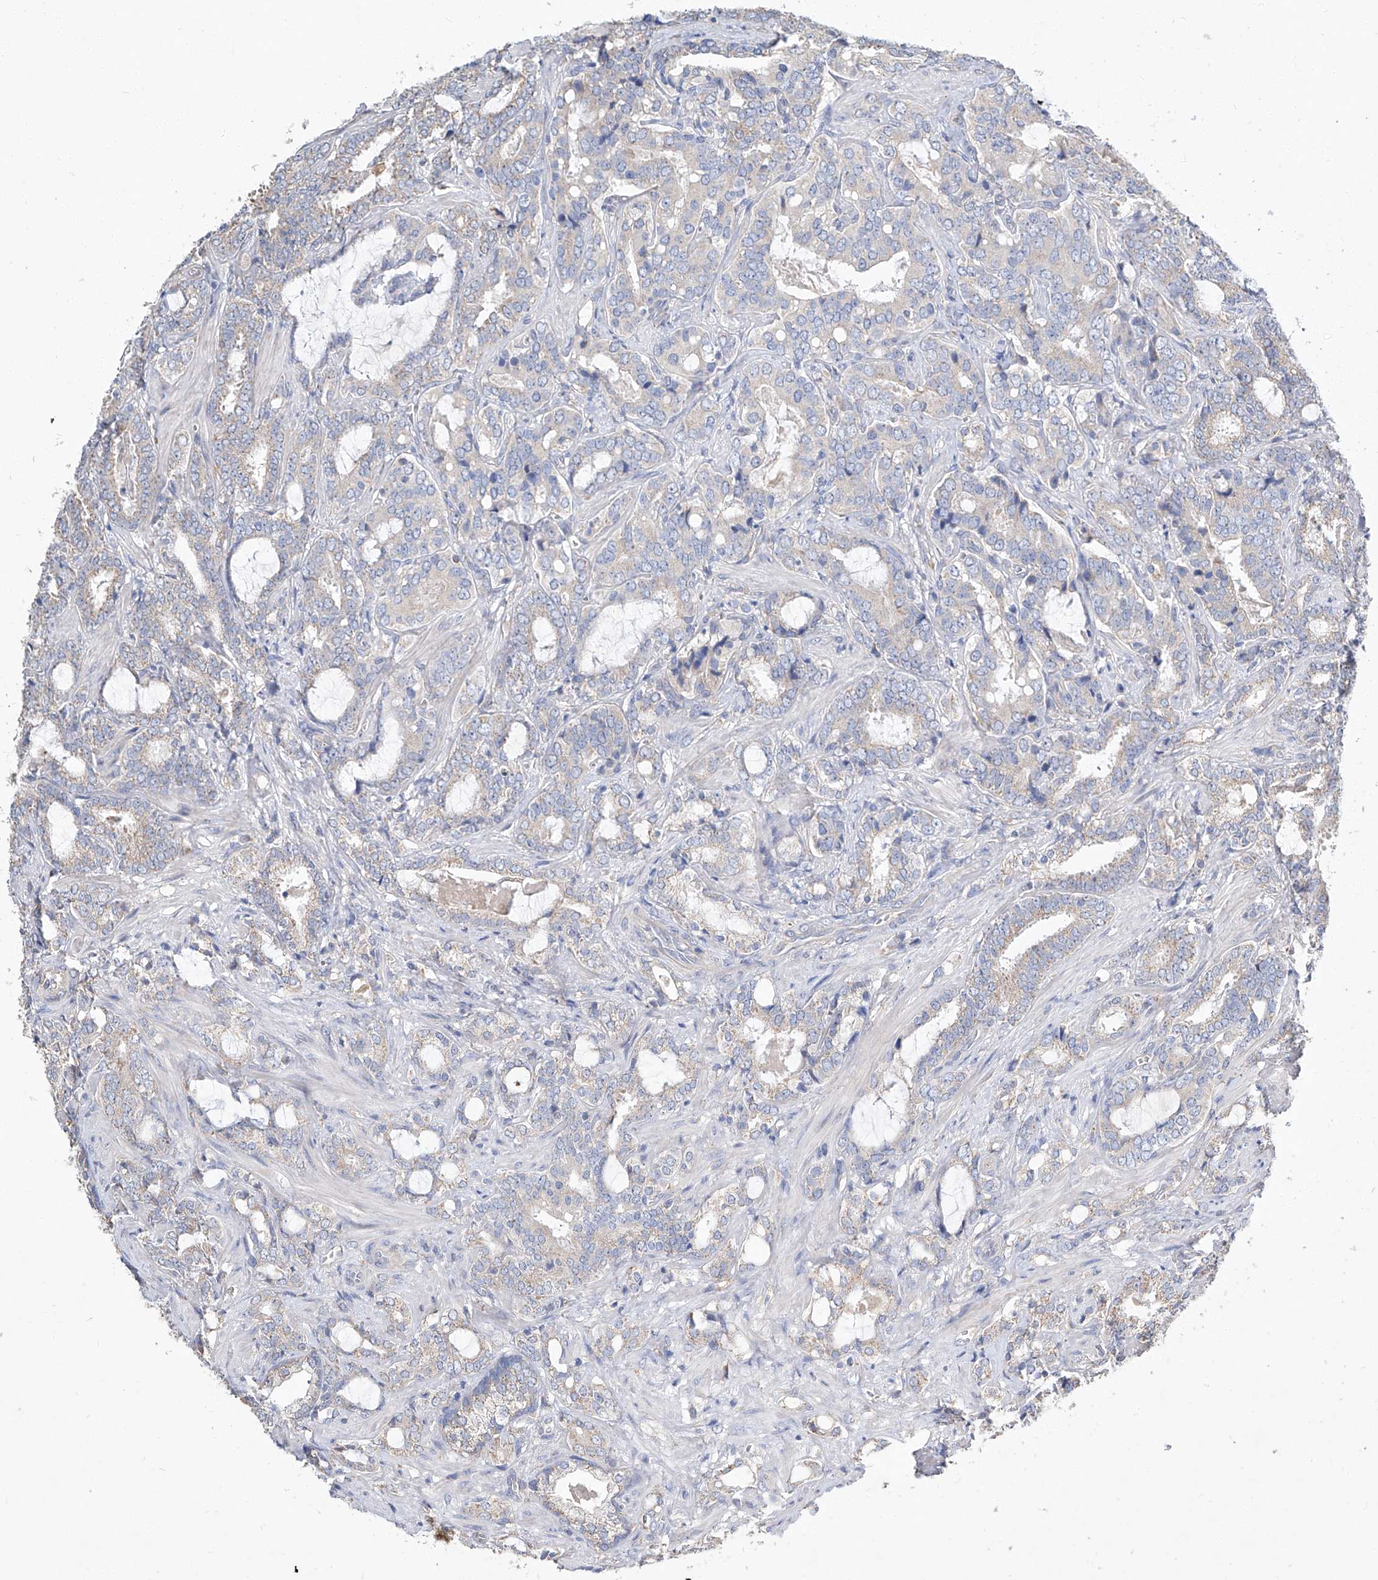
{"staining": {"intensity": "negative", "quantity": "none", "location": "none"}, "tissue": "prostate cancer", "cell_type": "Tumor cells", "image_type": "cancer", "snomed": [{"axis": "morphology", "description": "Adenocarcinoma, High grade"}, {"axis": "topography", "description": "Prostate and seminal vesicle, NOS"}], "caption": "A photomicrograph of human high-grade adenocarcinoma (prostate) is negative for staining in tumor cells.", "gene": "AMD1", "patient": {"sex": "male", "age": 67}}